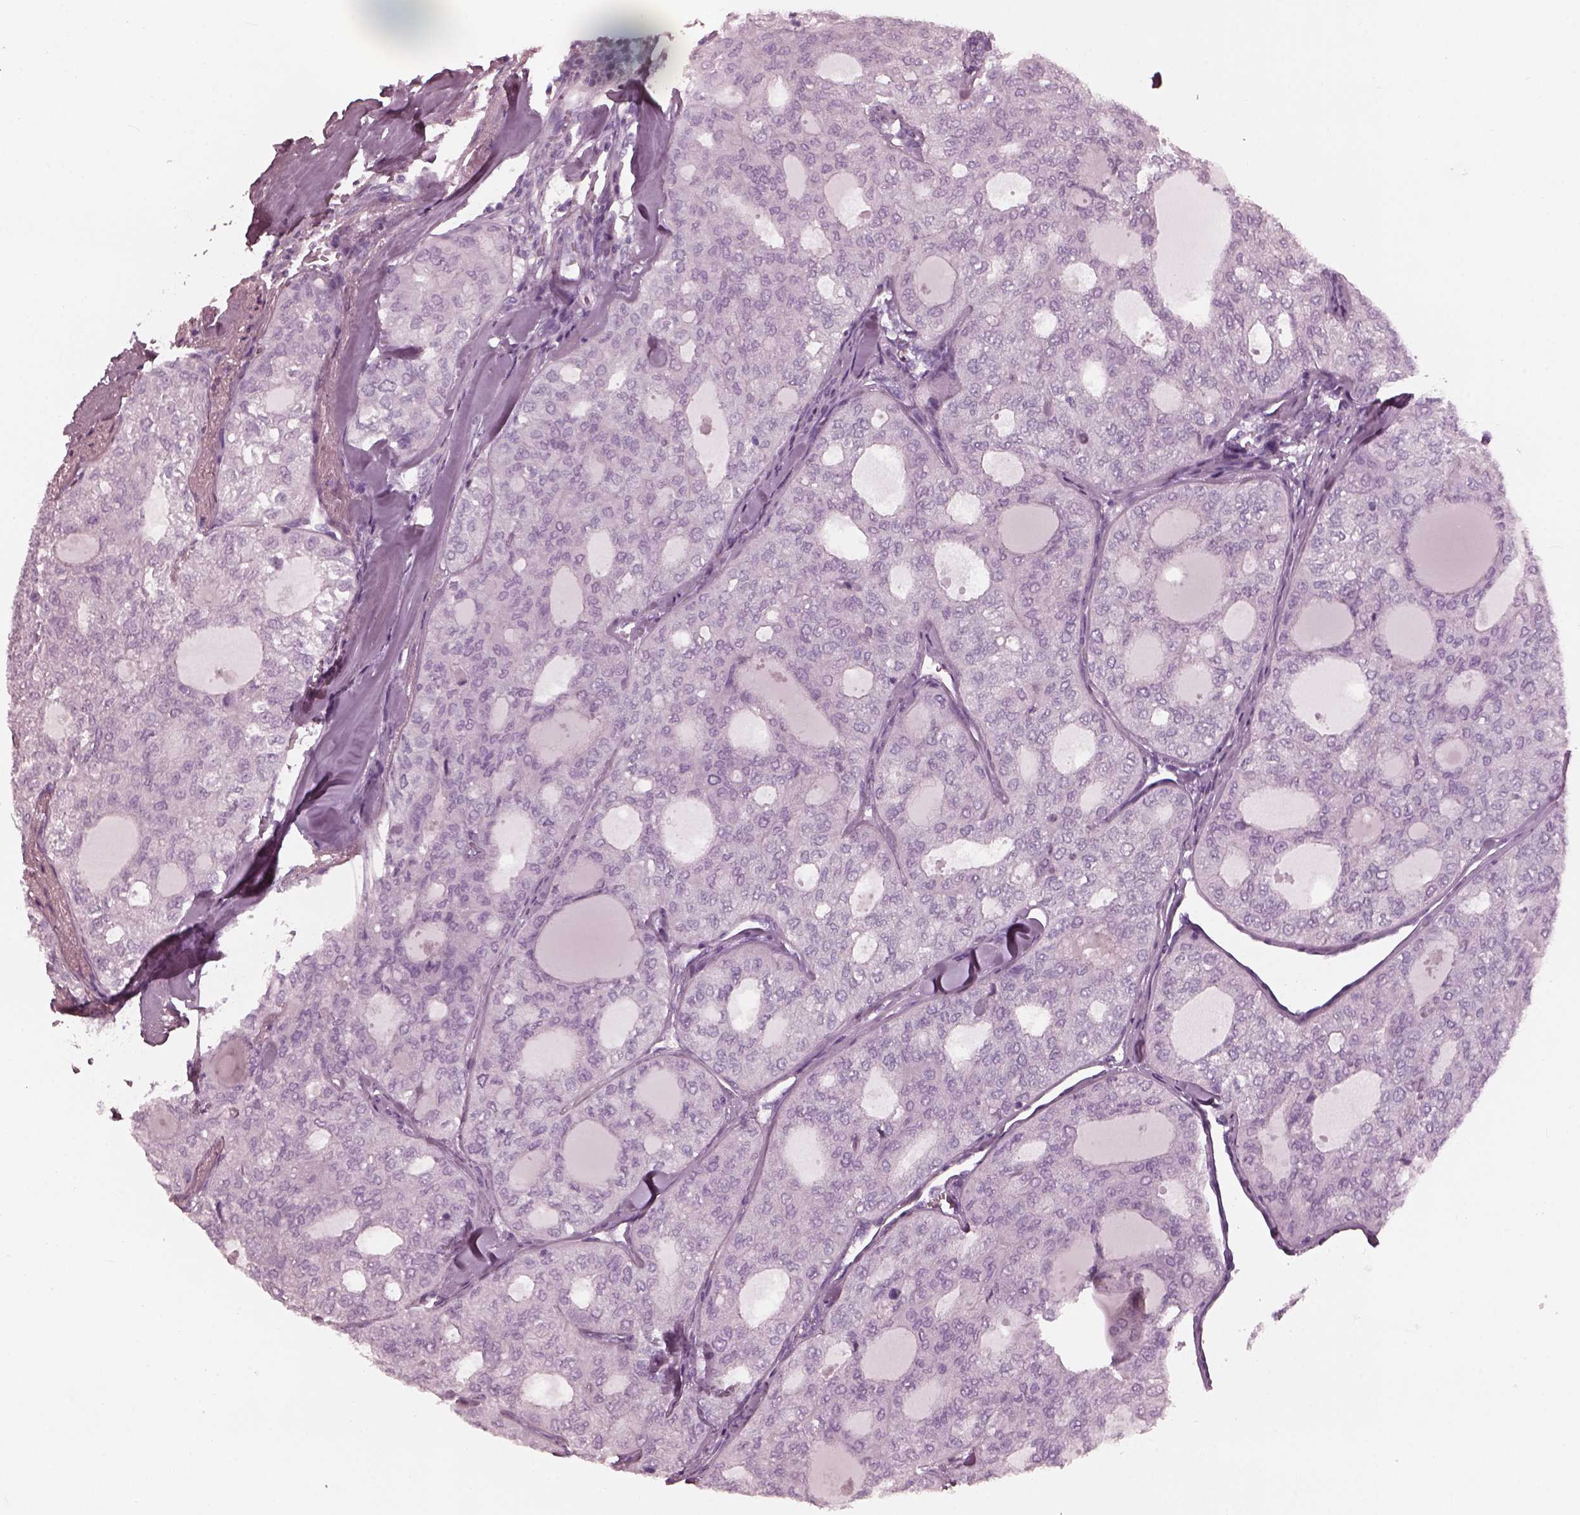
{"staining": {"intensity": "negative", "quantity": "none", "location": "none"}, "tissue": "thyroid cancer", "cell_type": "Tumor cells", "image_type": "cancer", "snomed": [{"axis": "morphology", "description": "Follicular adenoma carcinoma, NOS"}, {"axis": "topography", "description": "Thyroid gland"}], "caption": "A histopathology image of thyroid cancer stained for a protein shows no brown staining in tumor cells.", "gene": "FABP9", "patient": {"sex": "male", "age": 75}}